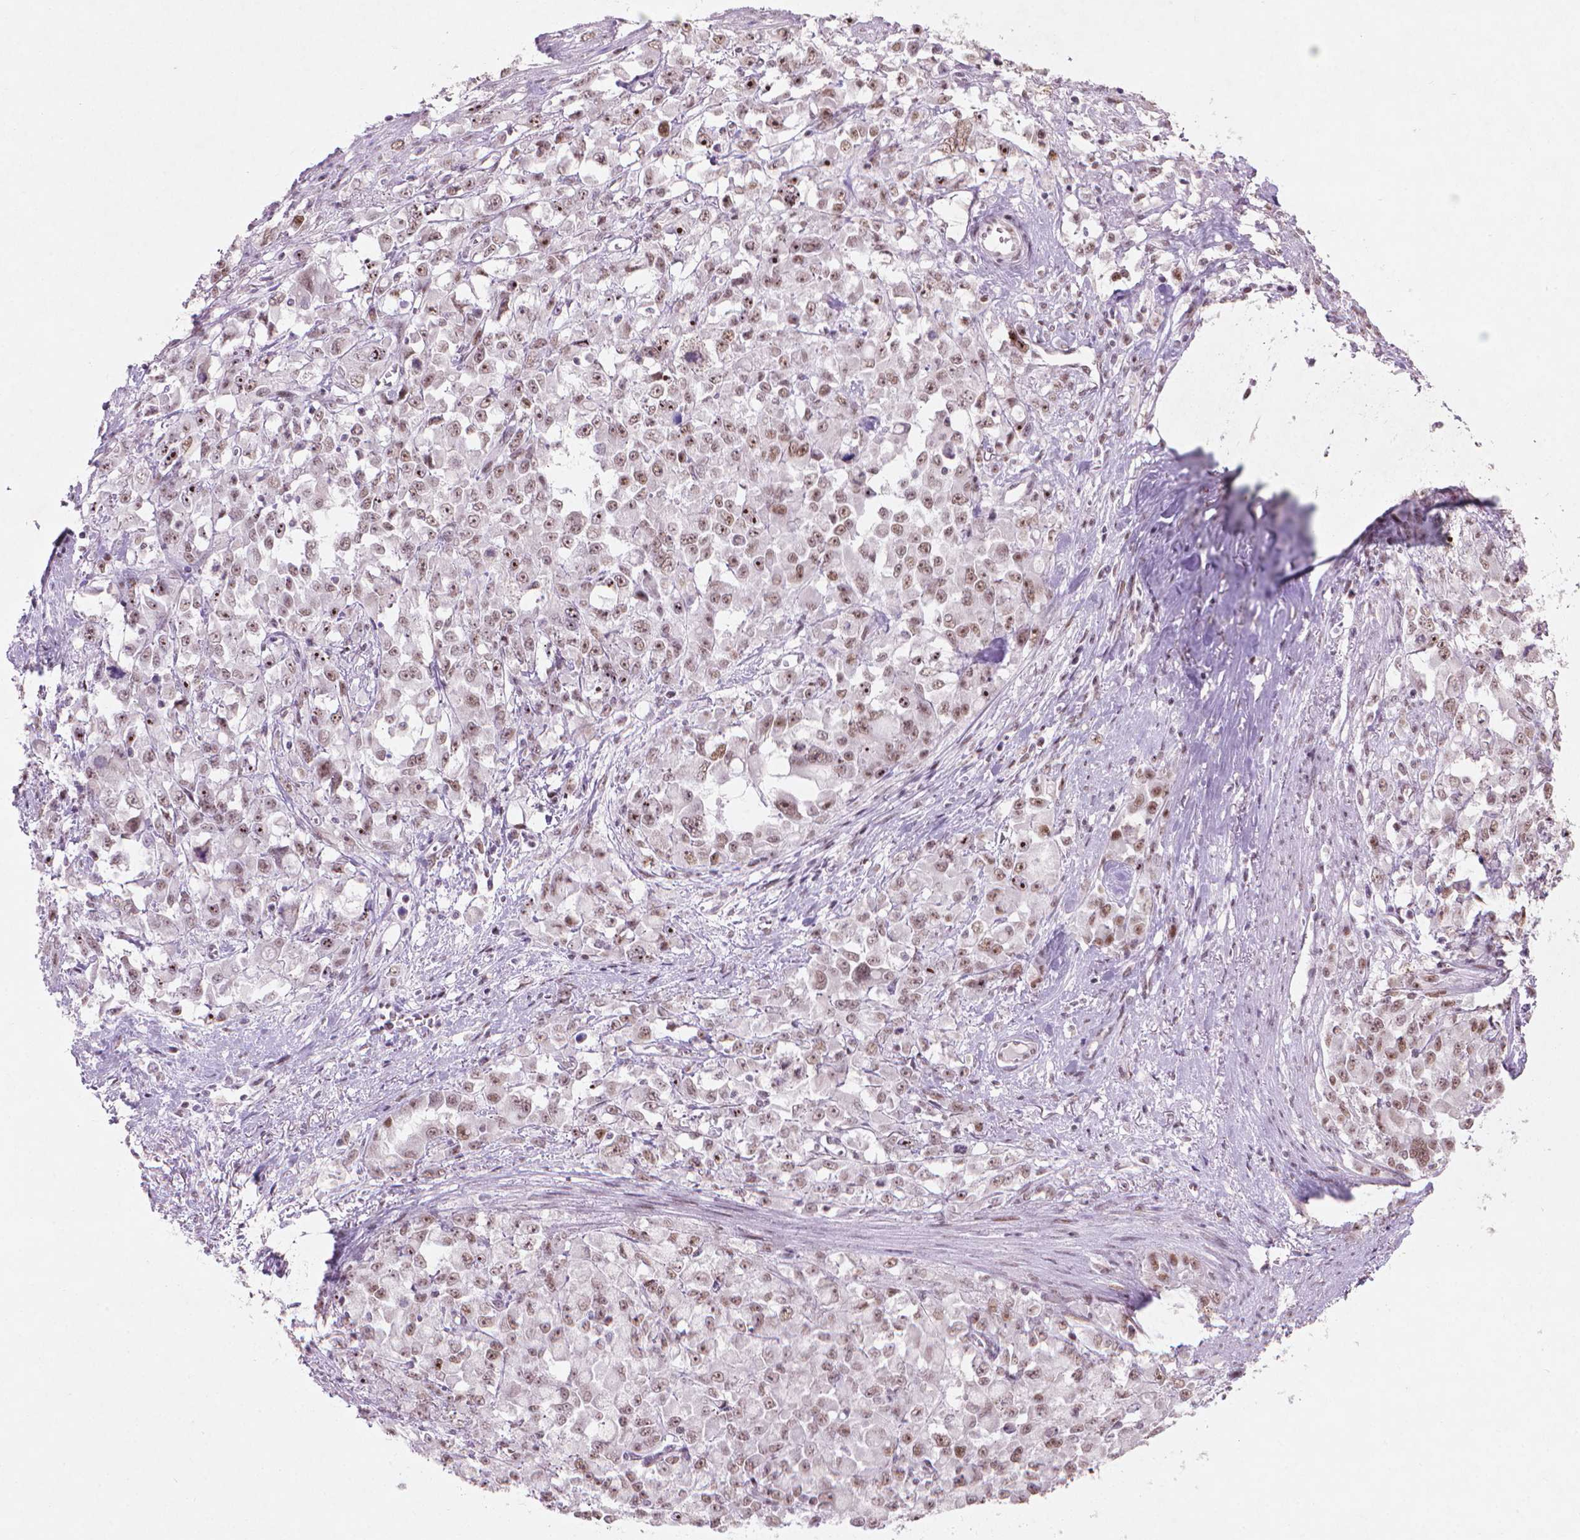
{"staining": {"intensity": "moderate", "quantity": ">75%", "location": "nuclear"}, "tissue": "stomach cancer", "cell_type": "Tumor cells", "image_type": "cancer", "snomed": [{"axis": "morphology", "description": "Adenocarcinoma, NOS"}, {"axis": "topography", "description": "Stomach"}], "caption": "Stomach cancer stained with a brown dye shows moderate nuclear positive staining in about >75% of tumor cells.", "gene": "HES7", "patient": {"sex": "female", "age": 76}}